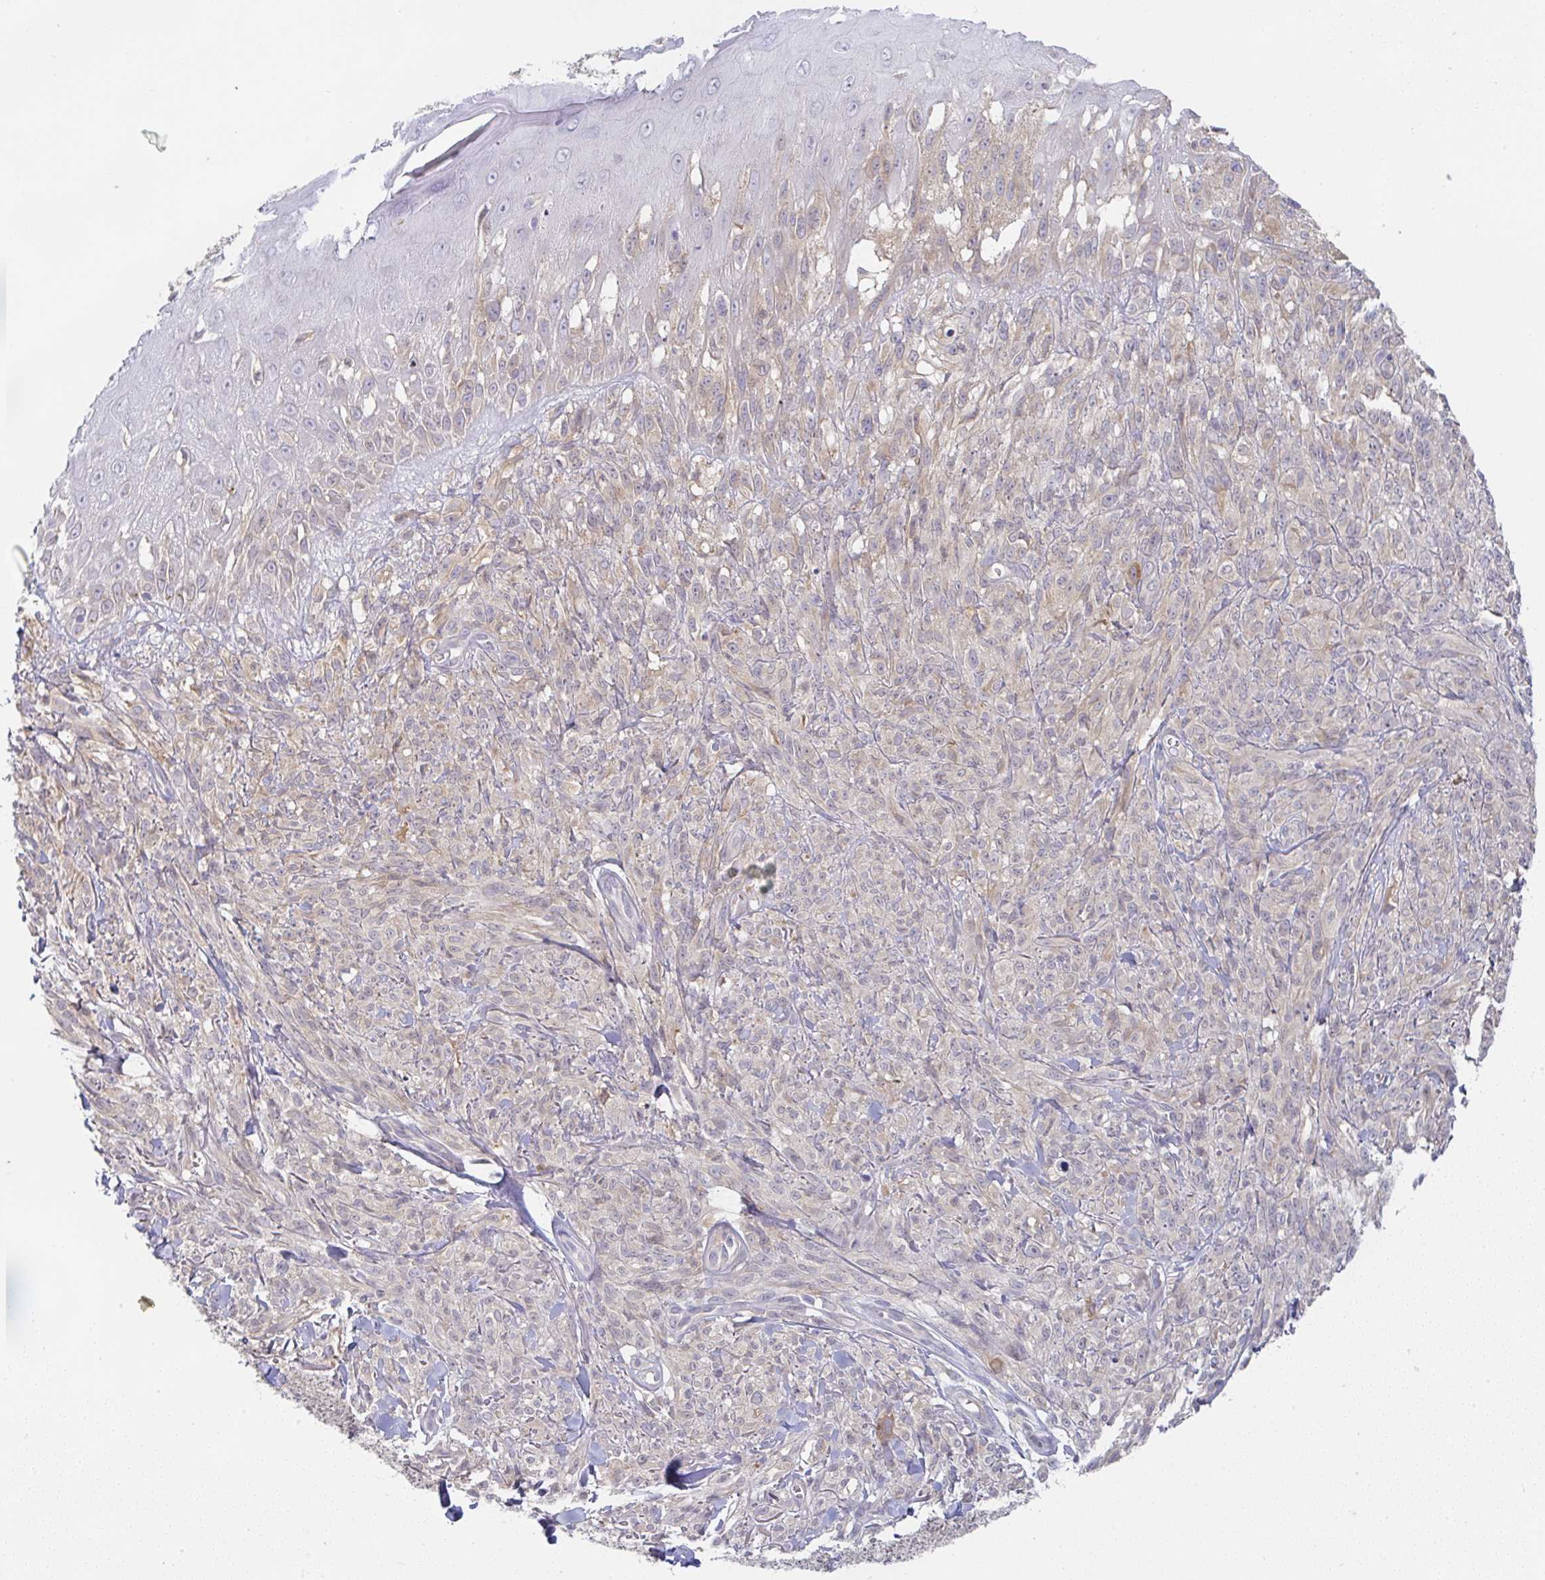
{"staining": {"intensity": "negative", "quantity": "none", "location": "none"}, "tissue": "melanoma", "cell_type": "Tumor cells", "image_type": "cancer", "snomed": [{"axis": "morphology", "description": "Malignant melanoma, NOS"}, {"axis": "topography", "description": "Skin of upper arm"}], "caption": "IHC image of human malignant melanoma stained for a protein (brown), which reveals no staining in tumor cells.", "gene": "DERL2", "patient": {"sex": "female", "age": 65}}